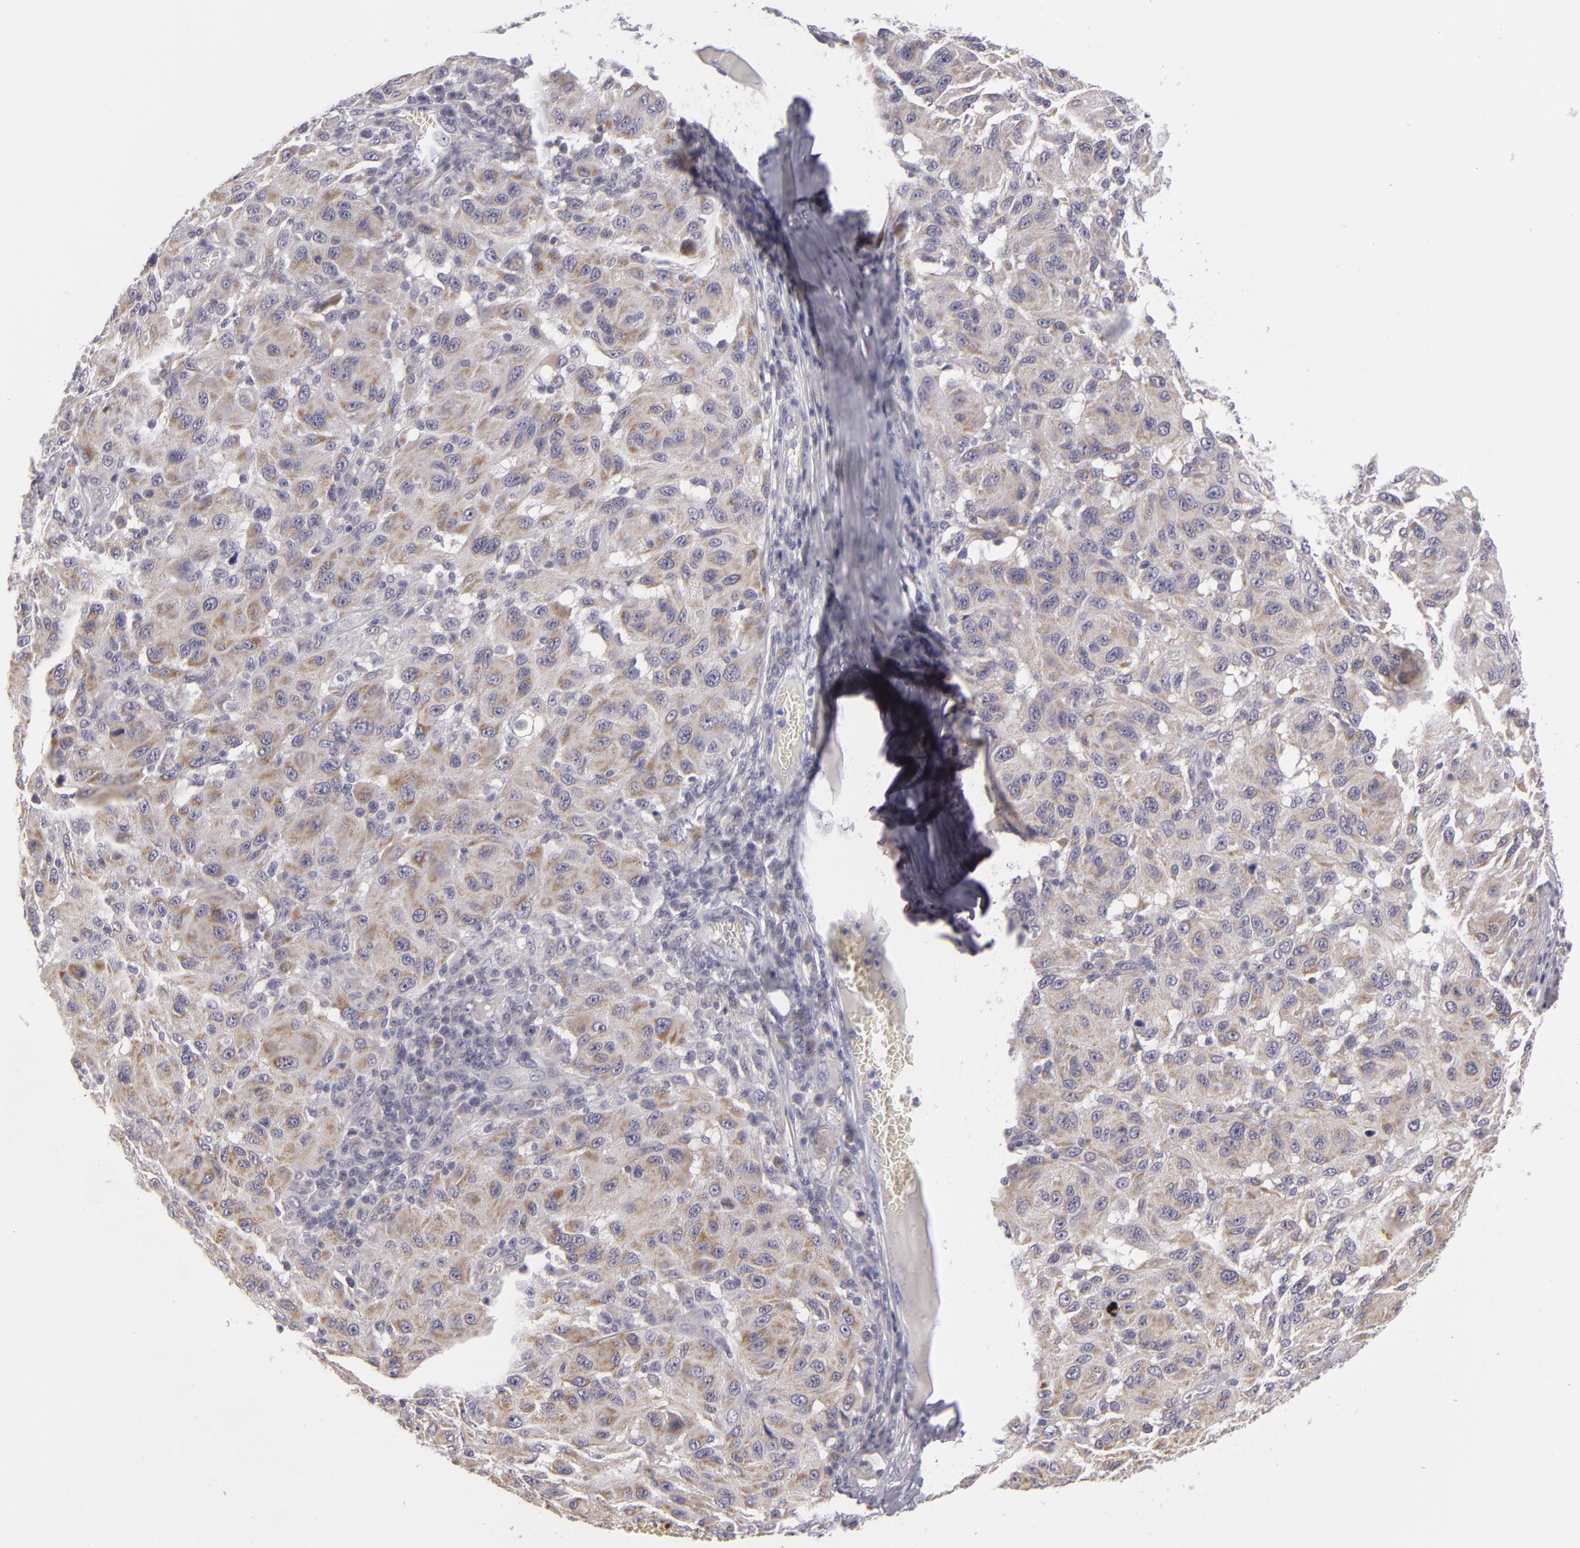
{"staining": {"intensity": "weak", "quantity": ">75%", "location": "cytoplasmic/membranous"}, "tissue": "melanoma", "cell_type": "Tumor cells", "image_type": "cancer", "snomed": [{"axis": "morphology", "description": "Malignant melanoma, NOS"}, {"axis": "topography", "description": "Skin"}], "caption": "Immunohistochemical staining of malignant melanoma reveals weak cytoplasmic/membranous protein positivity in about >75% of tumor cells.", "gene": "ATP2B3", "patient": {"sex": "female", "age": 77}}